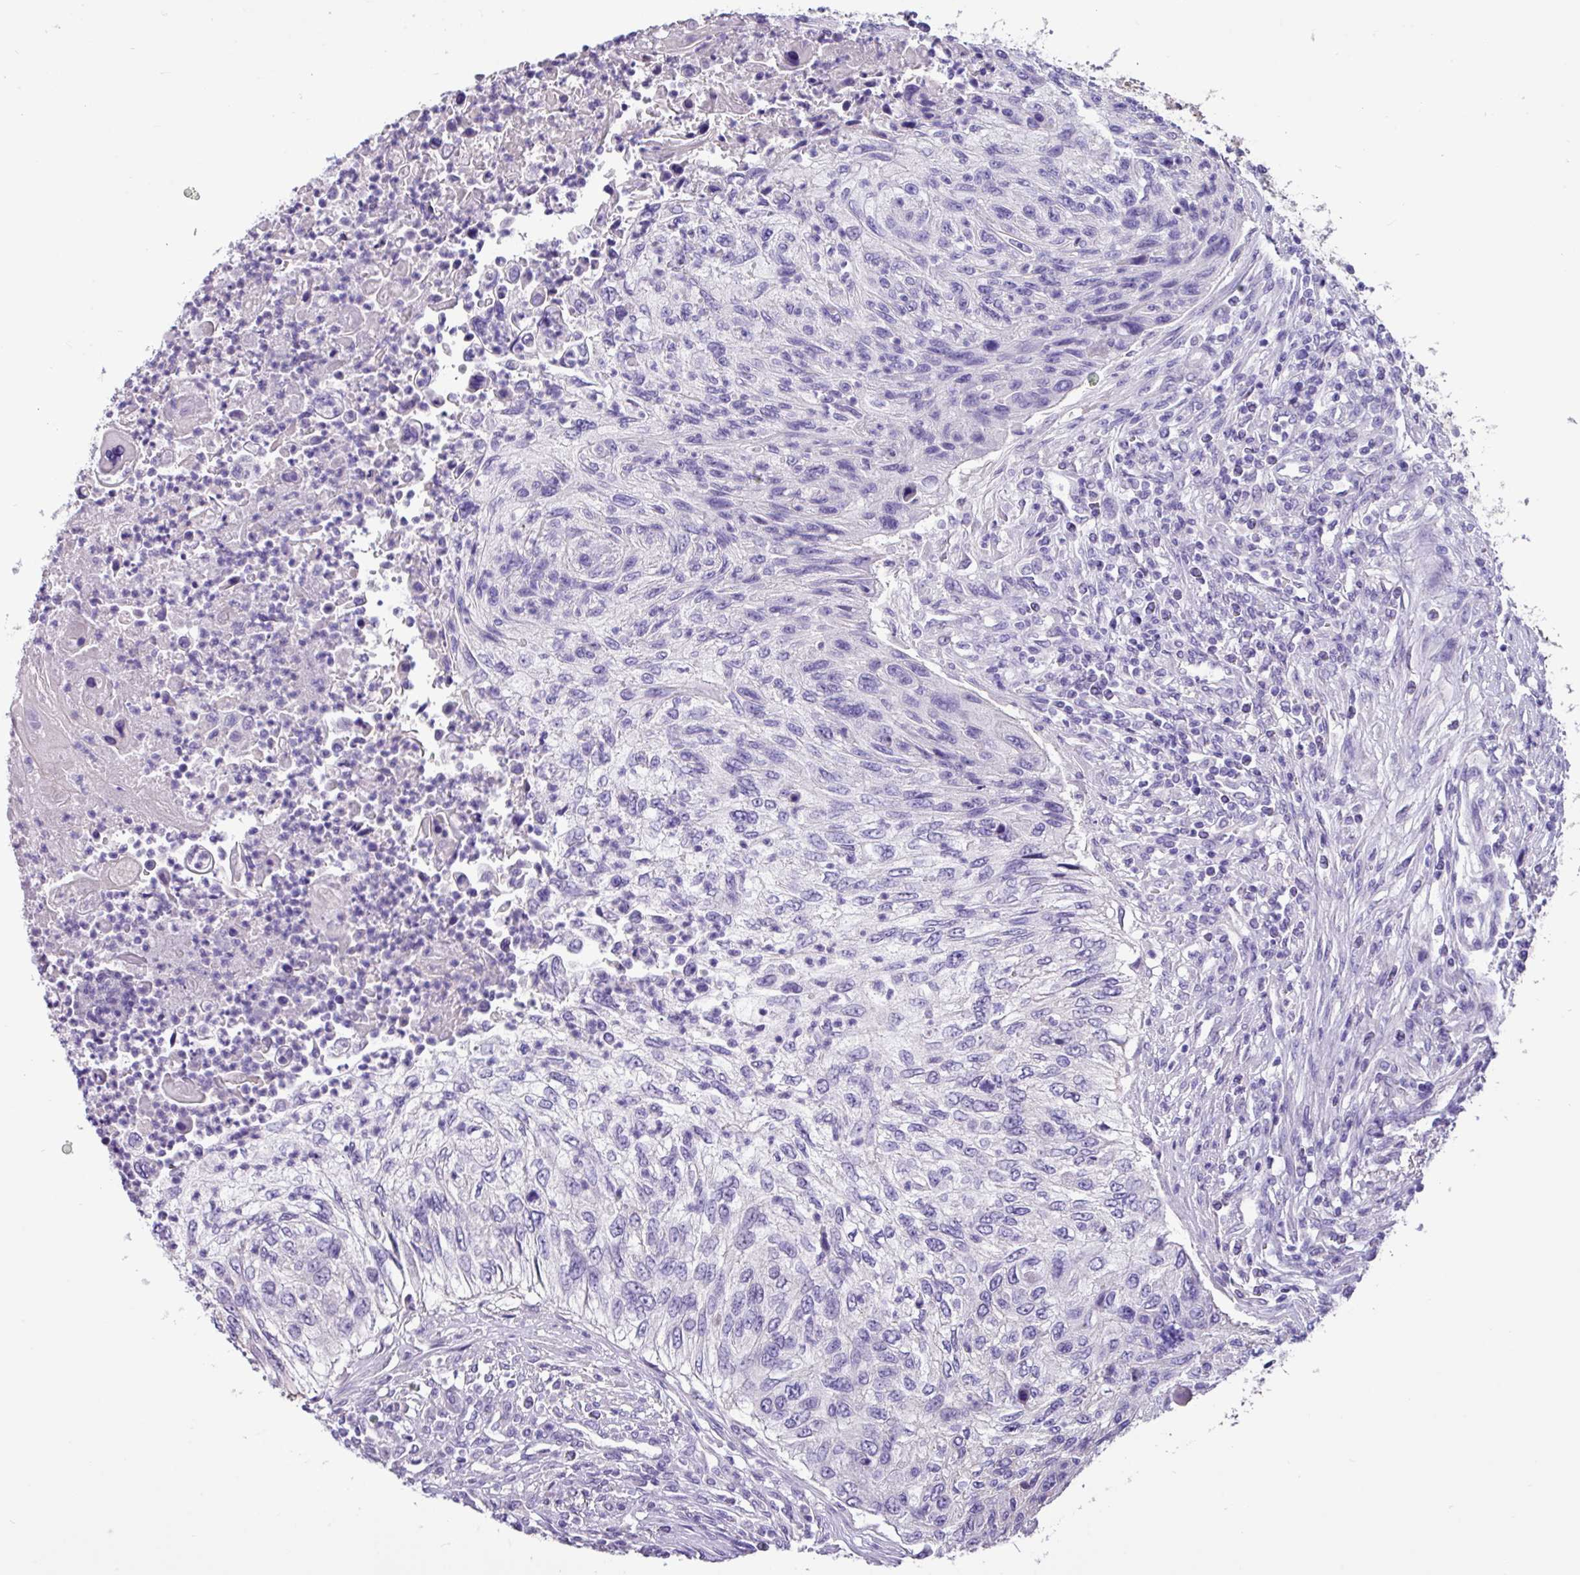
{"staining": {"intensity": "negative", "quantity": "none", "location": "none"}, "tissue": "urothelial cancer", "cell_type": "Tumor cells", "image_type": "cancer", "snomed": [{"axis": "morphology", "description": "Urothelial carcinoma, High grade"}, {"axis": "topography", "description": "Urinary bladder"}], "caption": "IHC micrograph of urothelial cancer stained for a protein (brown), which reveals no expression in tumor cells. (DAB (3,3'-diaminobenzidine) immunohistochemistry visualized using brightfield microscopy, high magnification).", "gene": "EPCAM", "patient": {"sex": "female", "age": 60}}